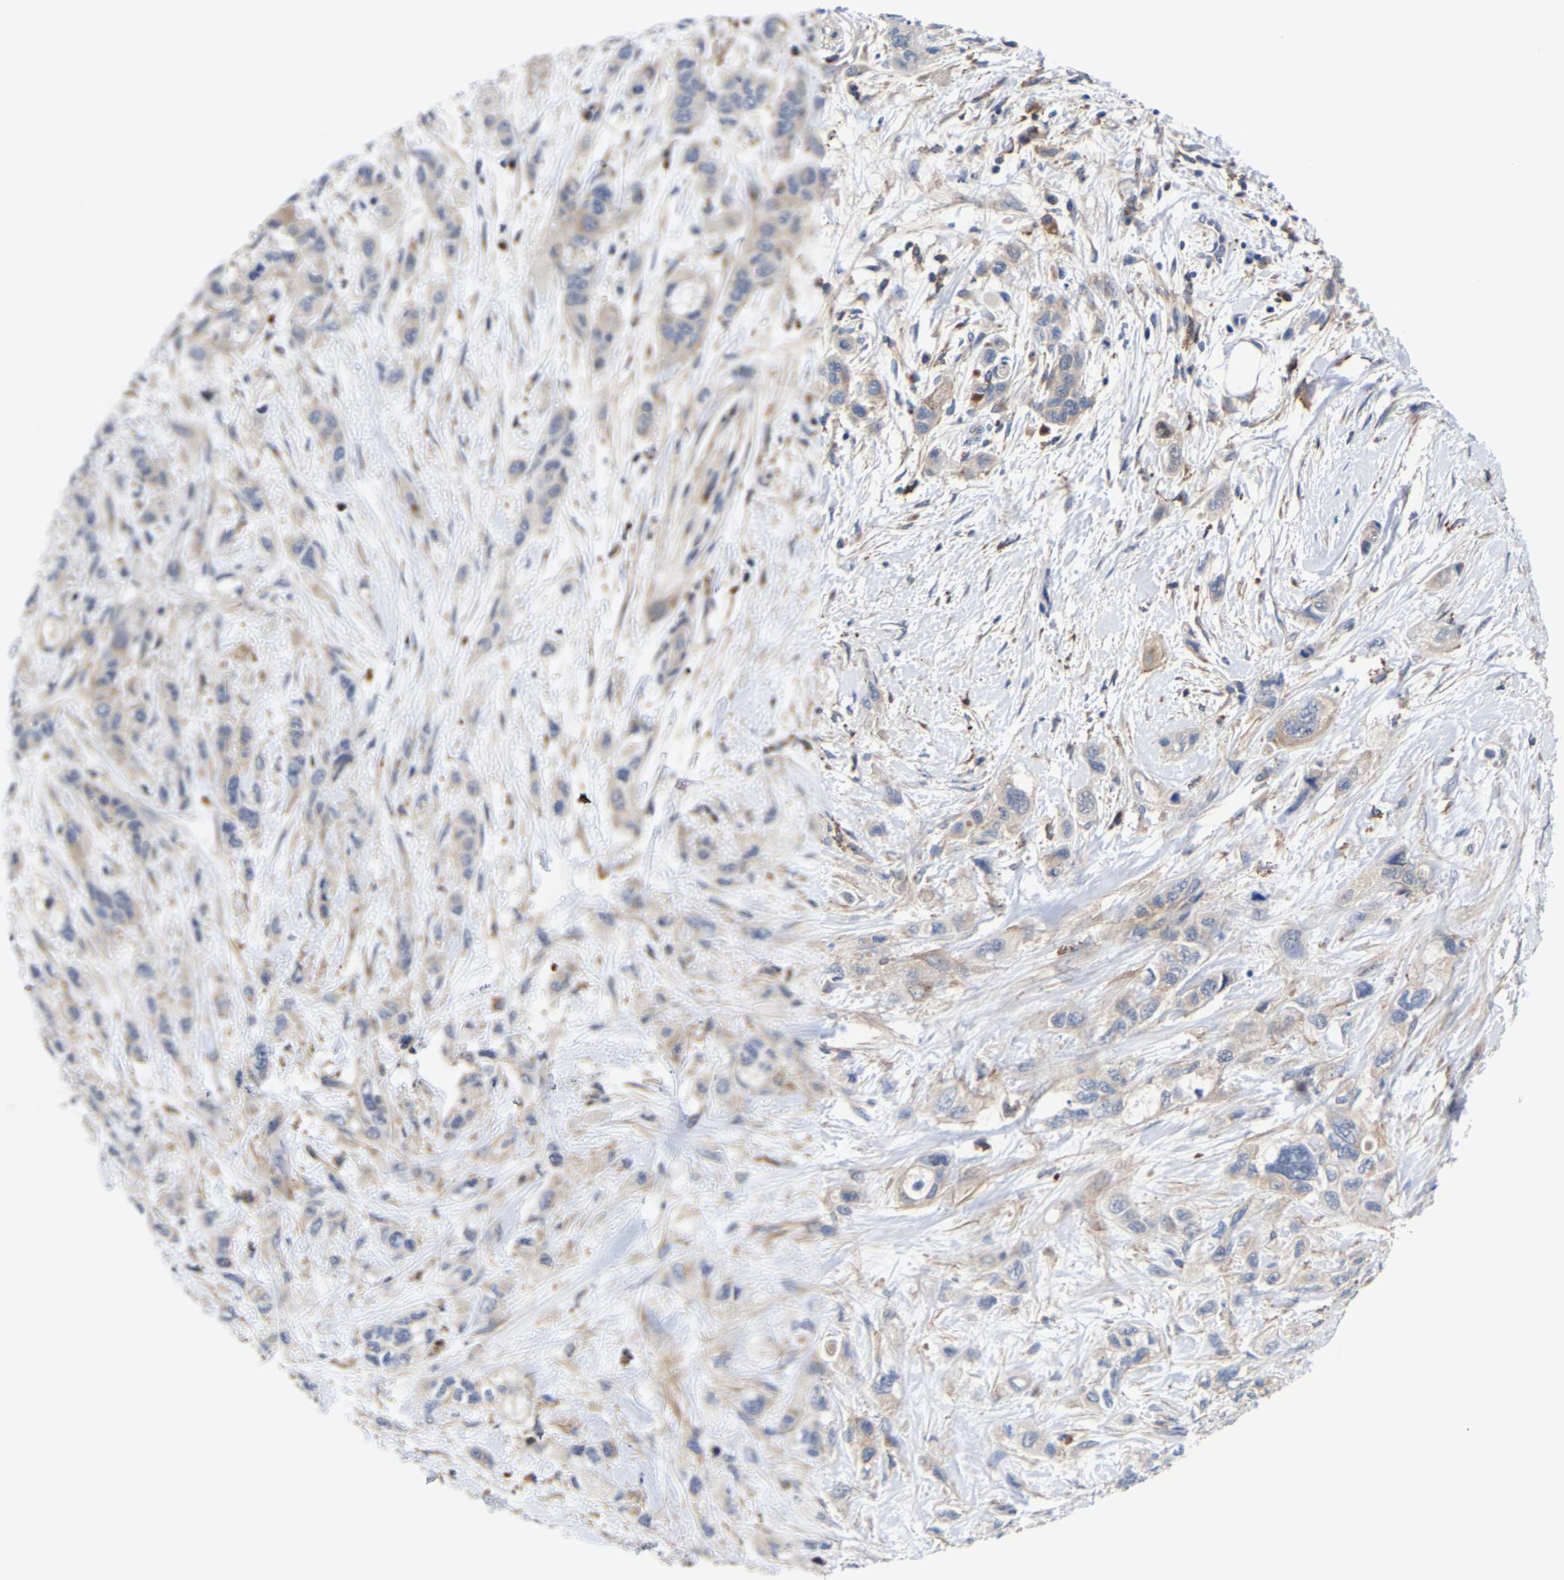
{"staining": {"intensity": "moderate", "quantity": "25%-75%", "location": "cytoplasmic/membranous"}, "tissue": "pancreatic cancer", "cell_type": "Tumor cells", "image_type": "cancer", "snomed": [{"axis": "morphology", "description": "Adenocarcinoma, NOS"}, {"axis": "topography", "description": "Pancreas"}], "caption": "Immunohistochemical staining of human pancreatic cancer exhibits medium levels of moderate cytoplasmic/membranous protein positivity in about 25%-75% of tumor cells.", "gene": "PFKFB3", "patient": {"sex": "male", "age": 74}}